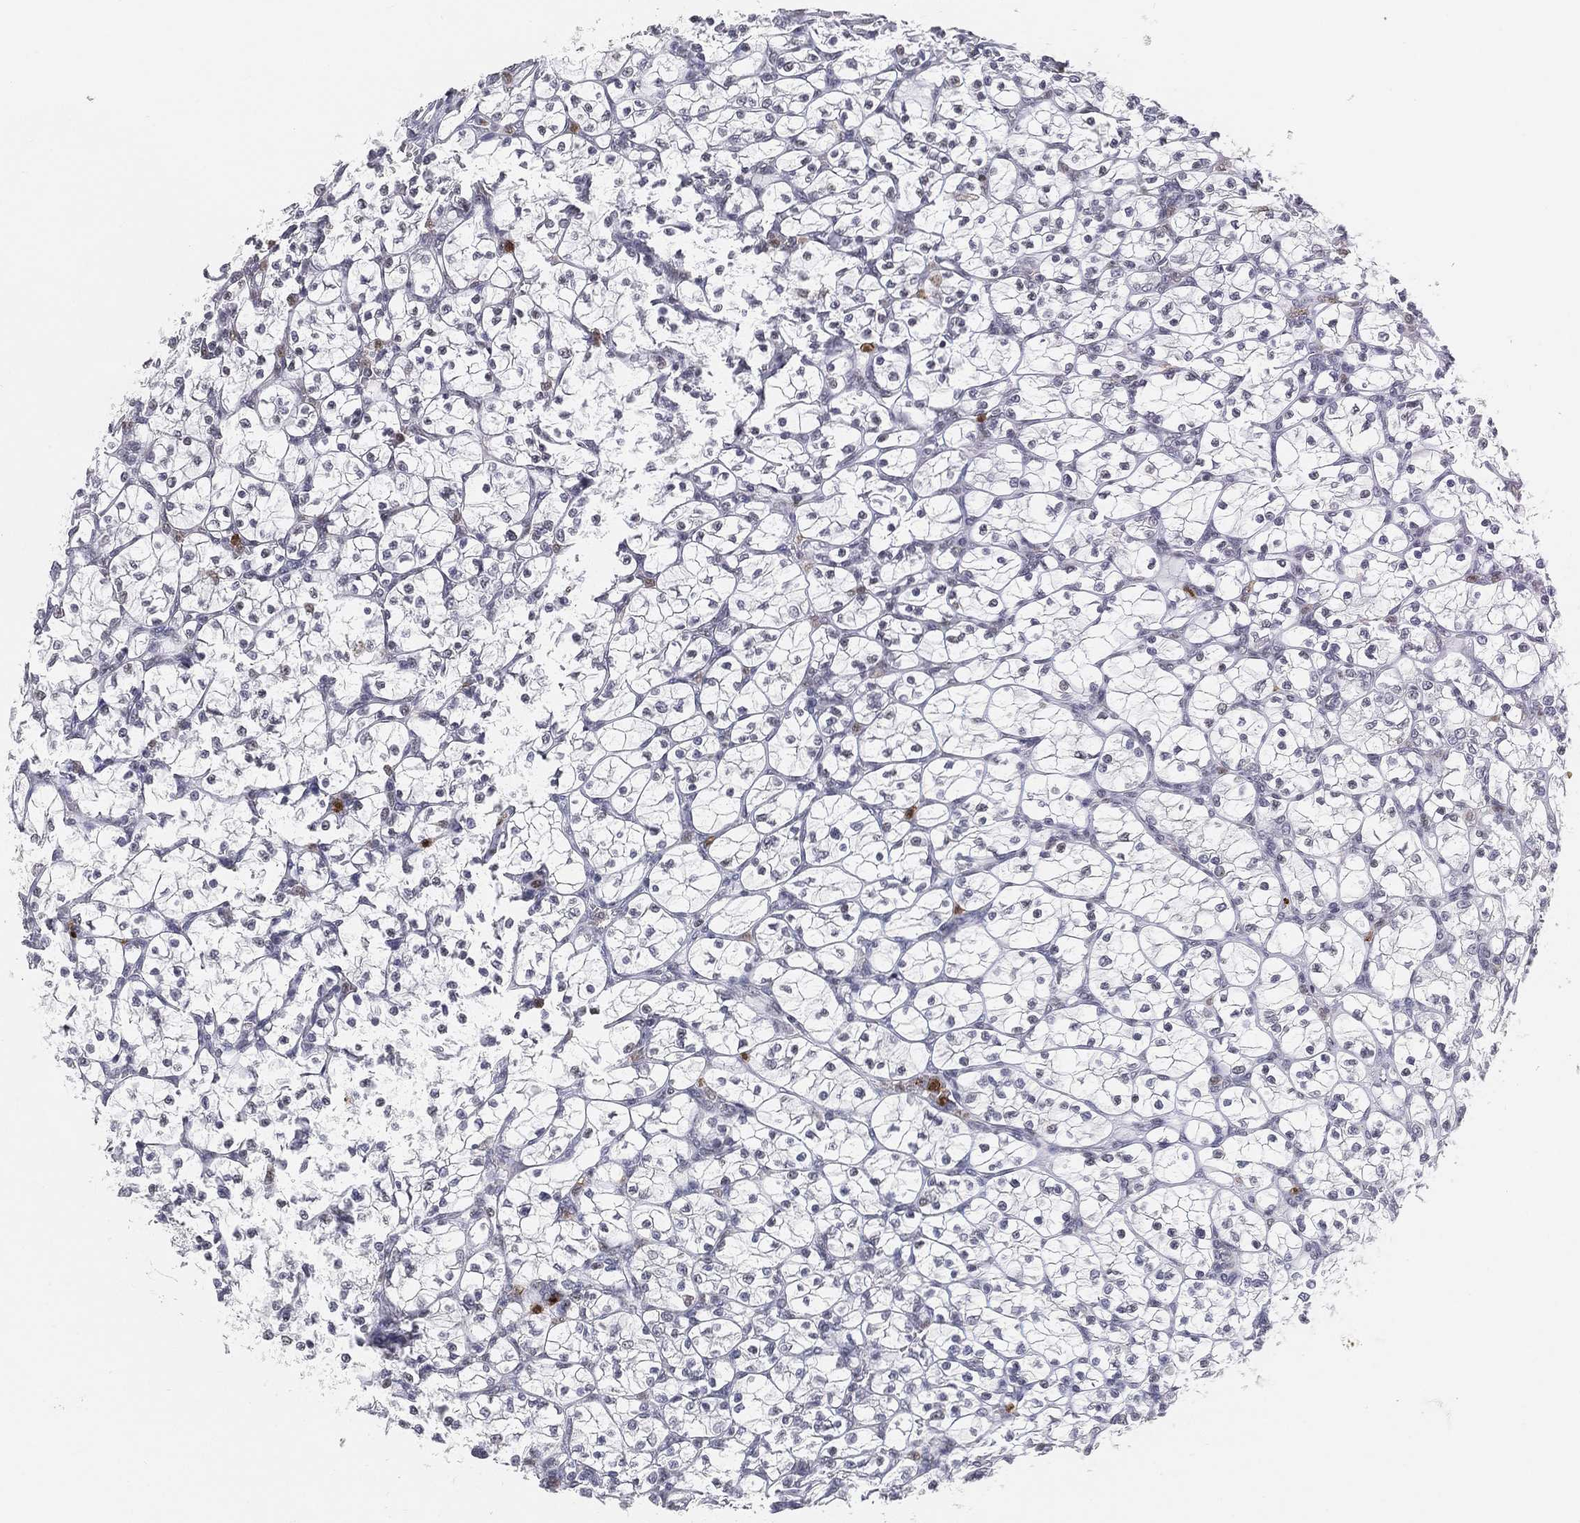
{"staining": {"intensity": "negative", "quantity": "none", "location": "none"}, "tissue": "renal cancer", "cell_type": "Tumor cells", "image_type": "cancer", "snomed": [{"axis": "morphology", "description": "Adenocarcinoma, NOS"}, {"axis": "topography", "description": "Kidney"}], "caption": "The micrograph shows no significant staining in tumor cells of renal cancer (adenocarcinoma).", "gene": "ARG1", "patient": {"sex": "female", "age": 89}}